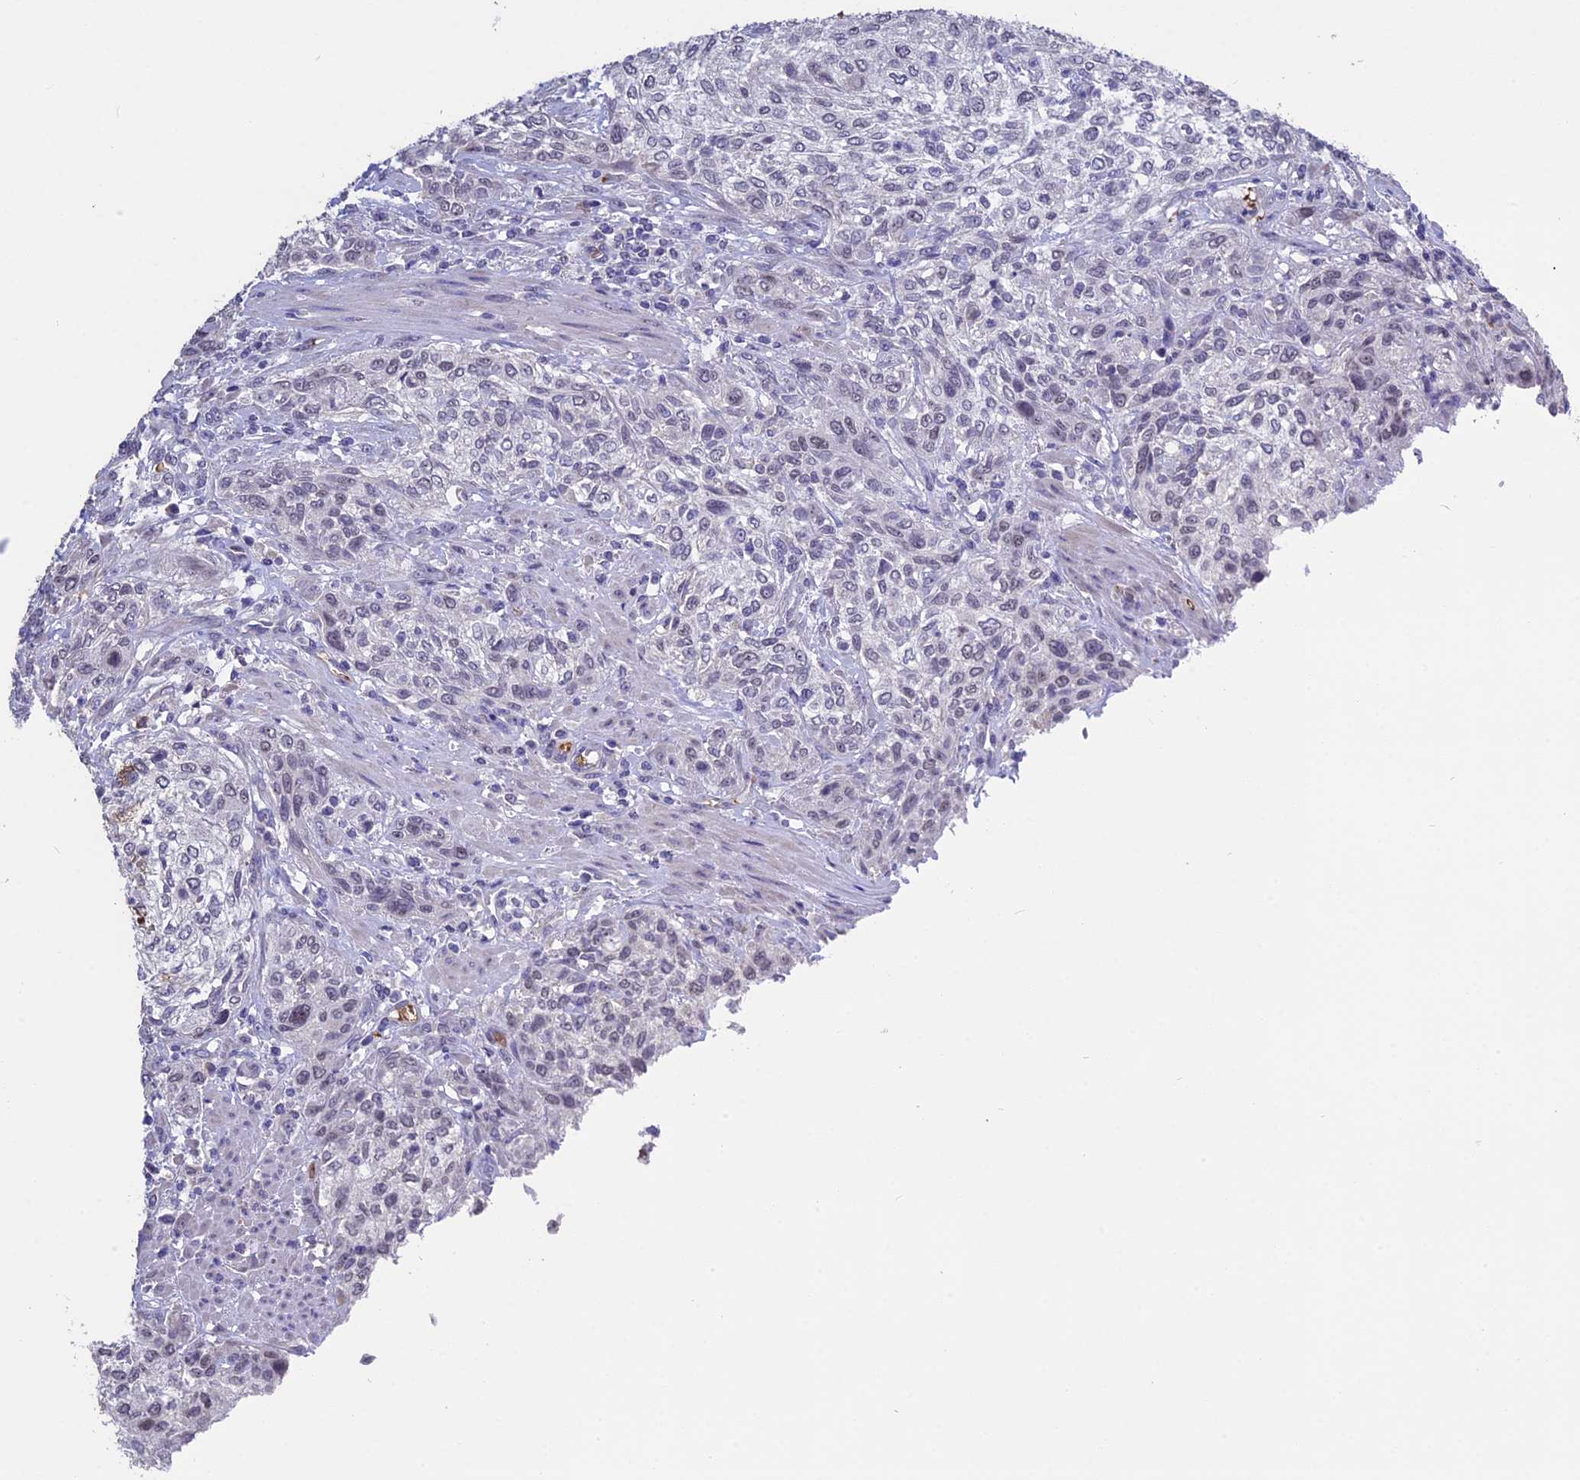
{"staining": {"intensity": "negative", "quantity": "none", "location": "none"}, "tissue": "urothelial cancer", "cell_type": "Tumor cells", "image_type": "cancer", "snomed": [{"axis": "morphology", "description": "Normal tissue, NOS"}, {"axis": "morphology", "description": "Urothelial carcinoma, NOS"}, {"axis": "topography", "description": "Urinary bladder"}, {"axis": "topography", "description": "Peripheral nerve tissue"}], "caption": "High magnification brightfield microscopy of urothelial cancer stained with DAB (3,3'-diaminobenzidine) (brown) and counterstained with hematoxylin (blue): tumor cells show no significant expression.", "gene": "KNOP1", "patient": {"sex": "male", "age": 35}}